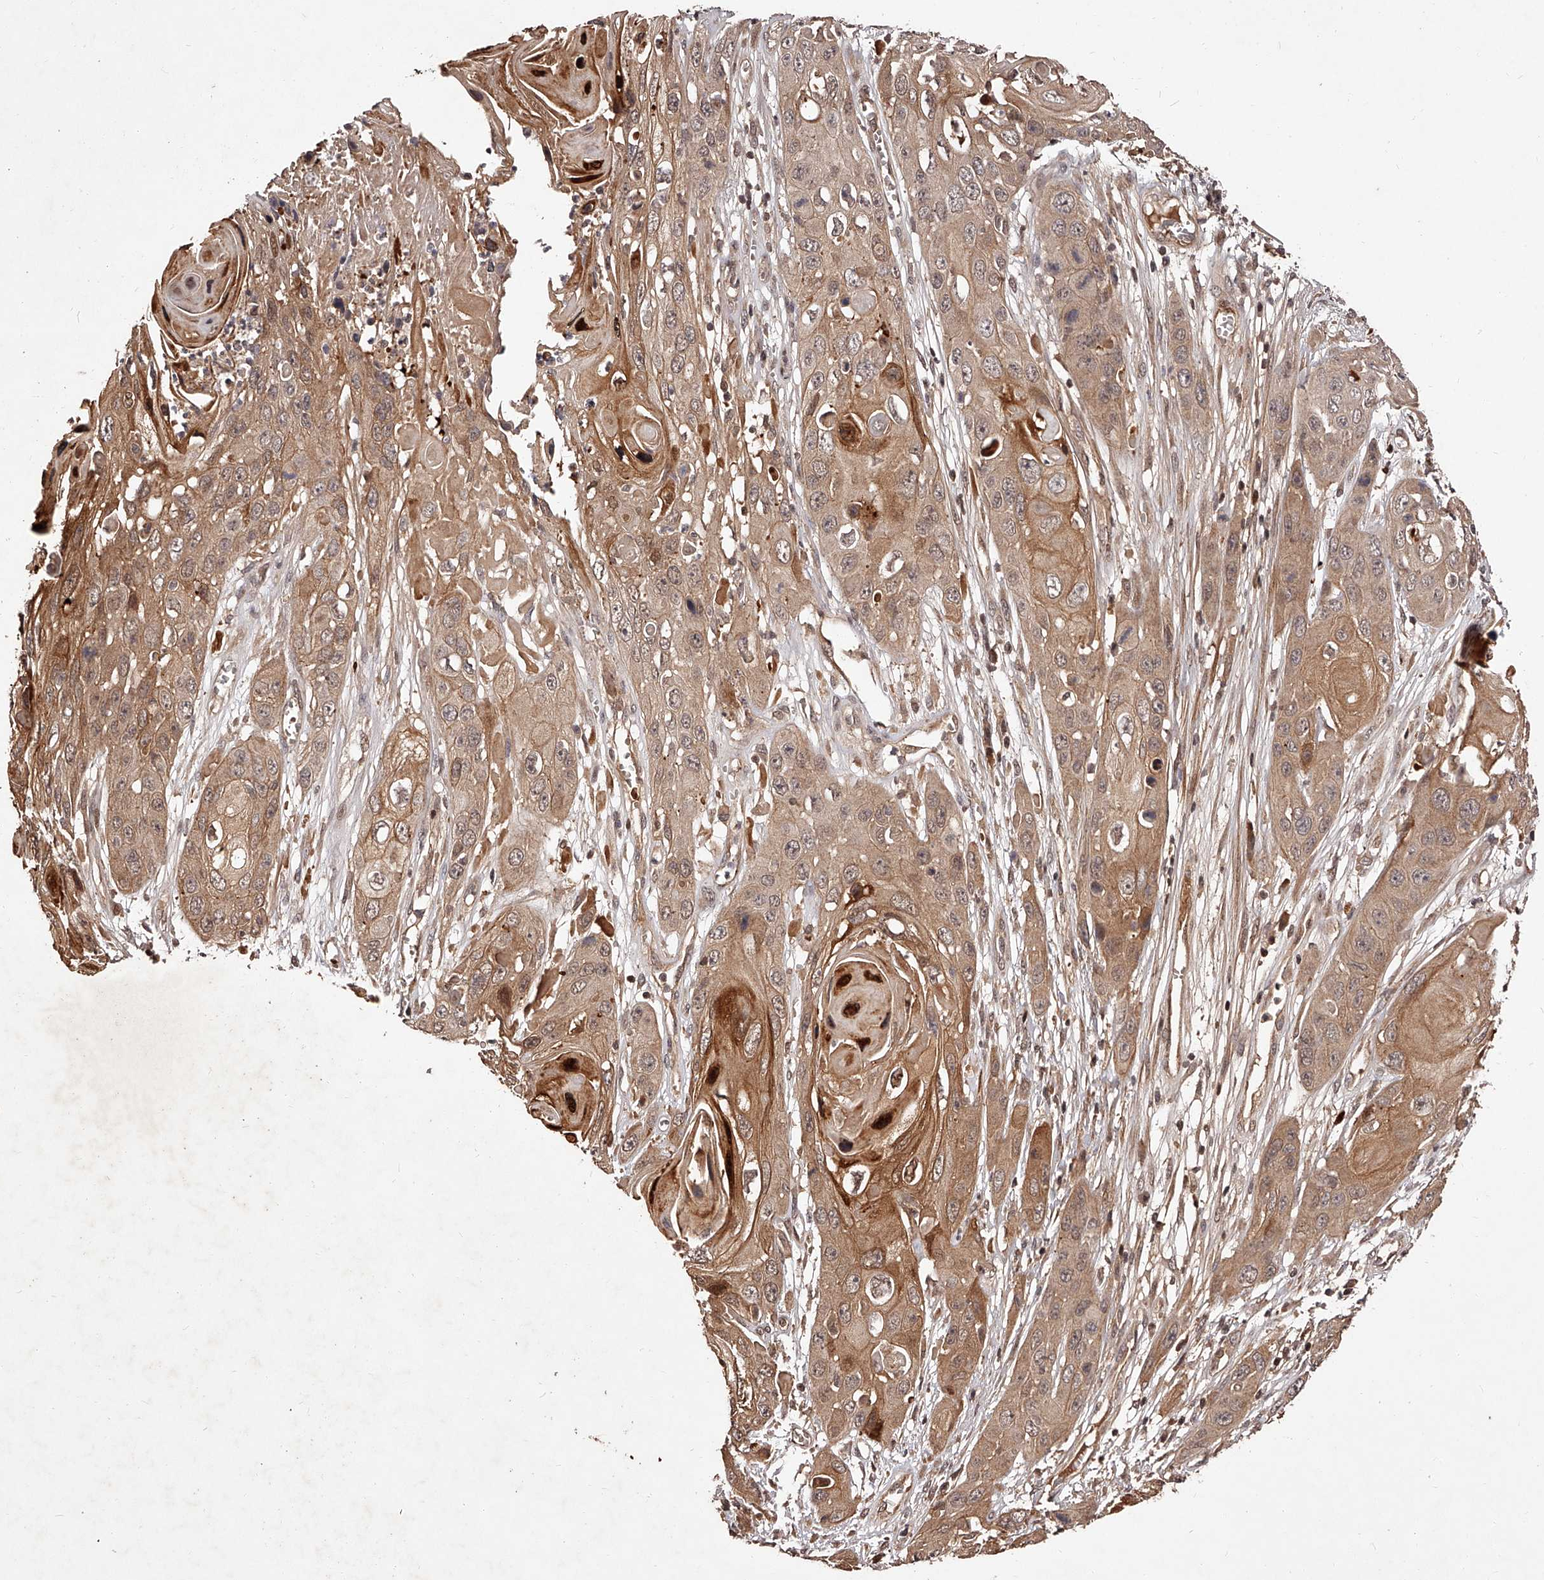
{"staining": {"intensity": "moderate", "quantity": ">75%", "location": "cytoplasmic/membranous,nuclear"}, "tissue": "skin cancer", "cell_type": "Tumor cells", "image_type": "cancer", "snomed": [{"axis": "morphology", "description": "Squamous cell carcinoma, NOS"}, {"axis": "topography", "description": "Skin"}], "caption": "A brown stain labels moderate cytoplasmic/membranous and nuclear positivity of a protein in human squamous cell carcinoma (skin) tumor cells. (IHC, brightfield microscopy, high magnification).", "gene": "CUL7", "patient": {"sex": "male", "age": 55}}